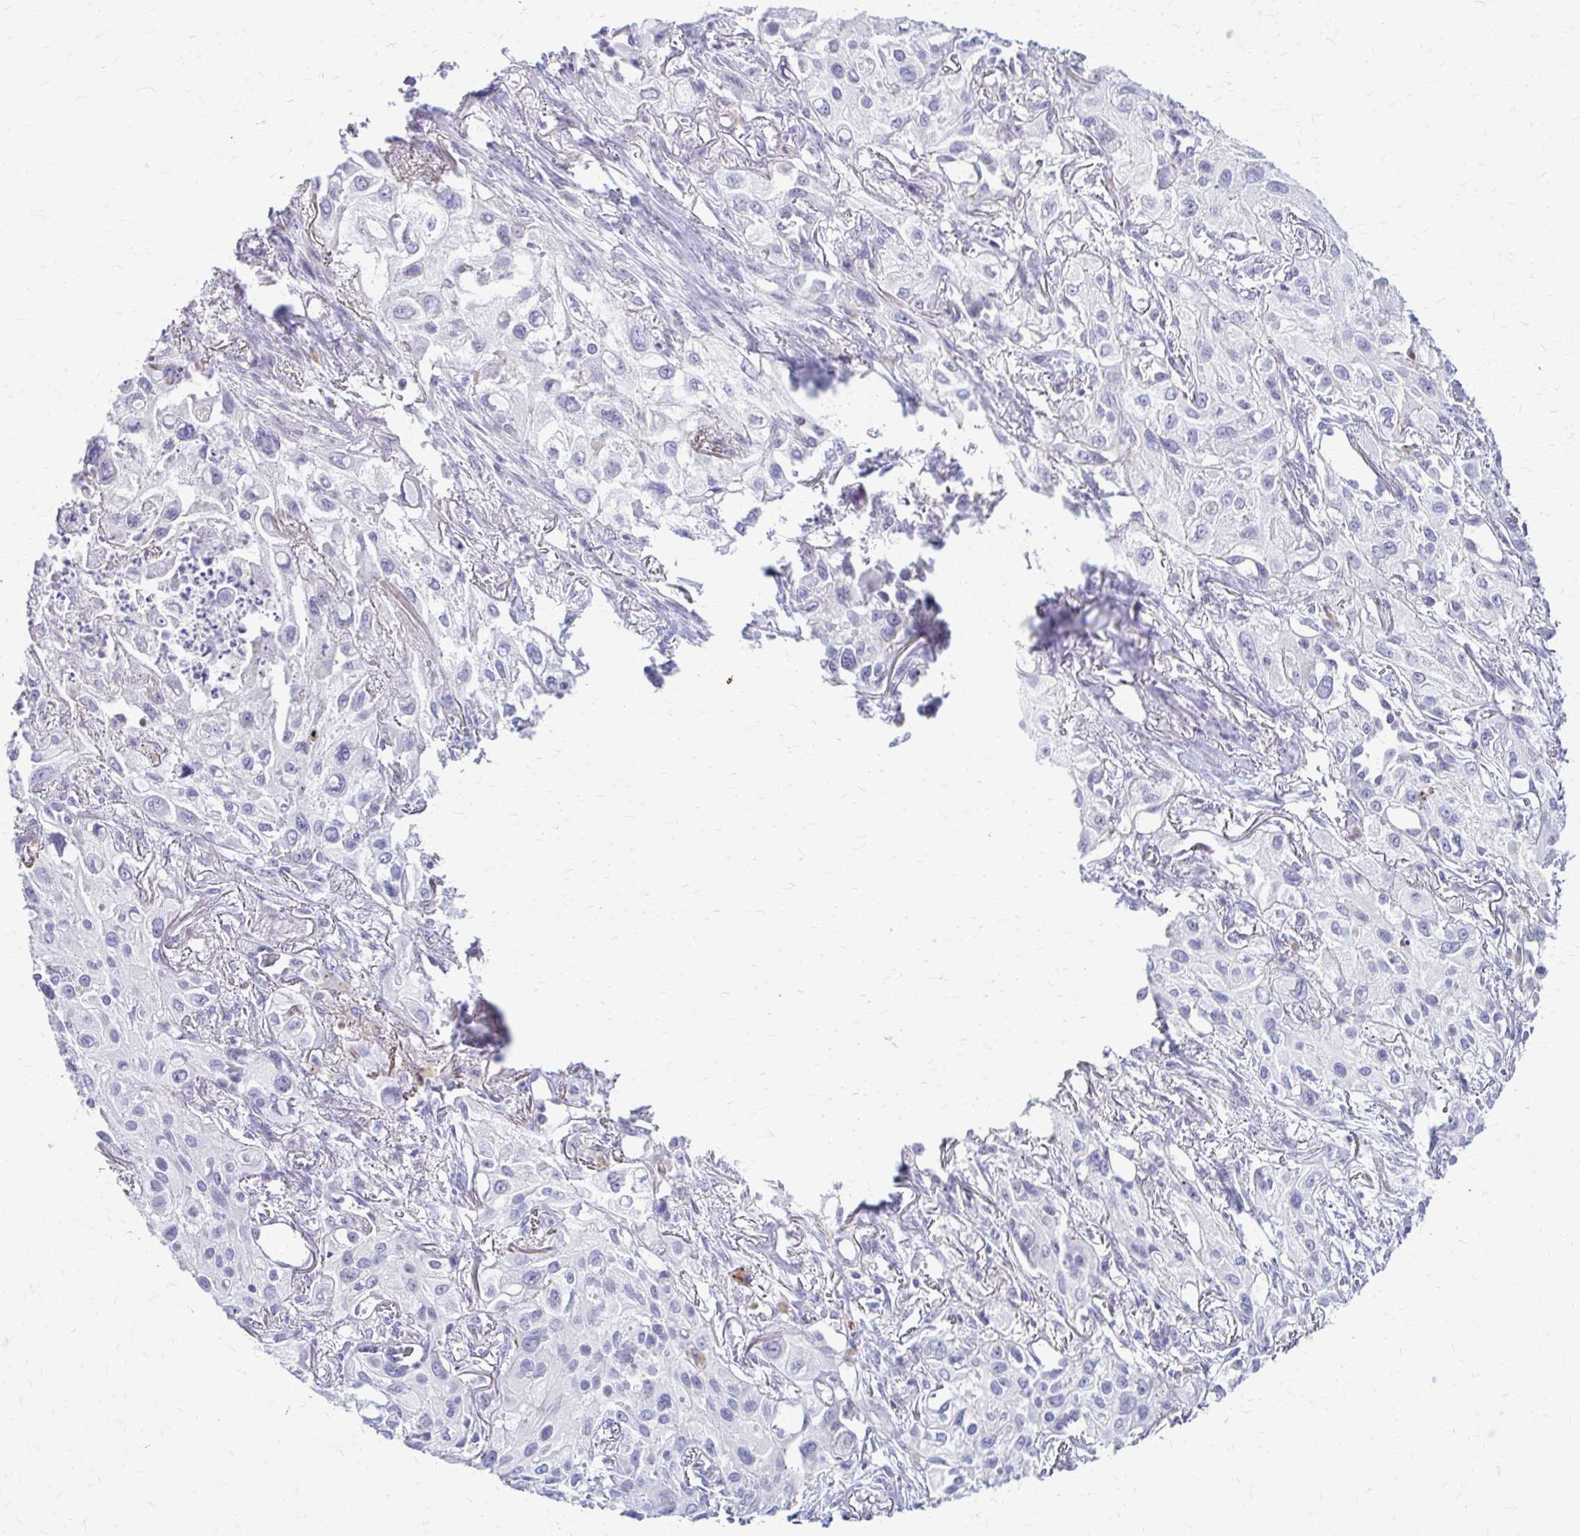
{"staining": {"intensity": "negative", "quantity": "none", "location": "none"}, "tissue": "lung cancer", "cell_type": "Tumor cells", "image_type": "cancer", "snomed": [{"axis": "morphology", "description": "Squamous cell carcinoma, NOS"}, {"axis": "topography", "description": "Lung"}], "caption": "Human lung cancer (squamous cell carcinoma) stained for a protein using immunohistochemistry (IHC) shows no staining in tumor cells.", "gene": "RHOBTB2", "patient": {"sex": "male", "age": 71}}